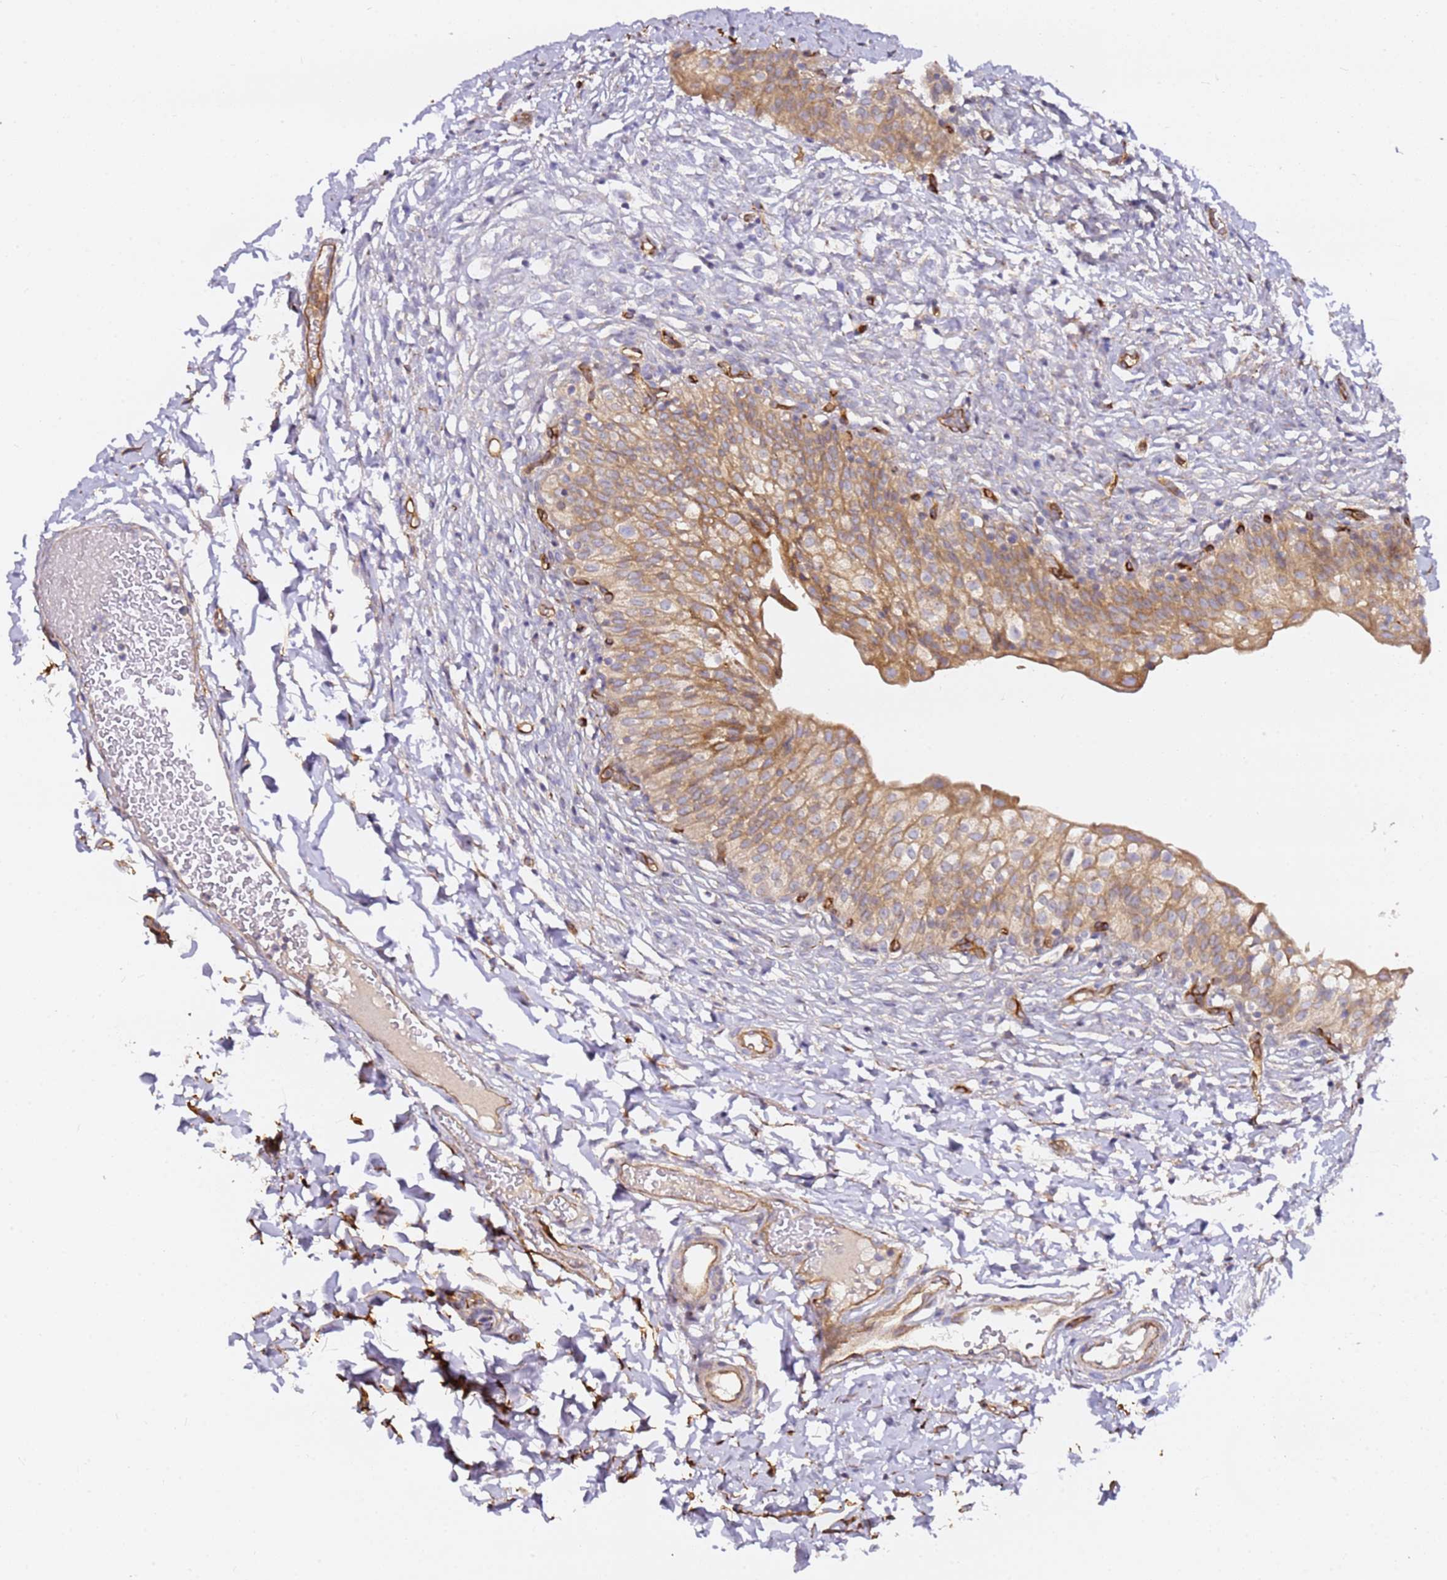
{"staining": {"intensity": "moderate", "quantity": ">75%", "location": "cytoplasmic/membranous"}, "tissue": "urinary bladder", "cell_type": "Urothelial cells", "image_type": "normal", "snomed": [{"axis": "morphology", "description": "Normal tissue, NOS"}, {"axis": "topography", "description": "Urinary bladder"}], "caption": "A medium amount of moderate cytoplasmic/membranous positivity is appreciated in about >75% of urothelial cells in unremarkable urinary bladder.", "gene": "KIF7", "patient": {"sex": "male", "age": 55}}